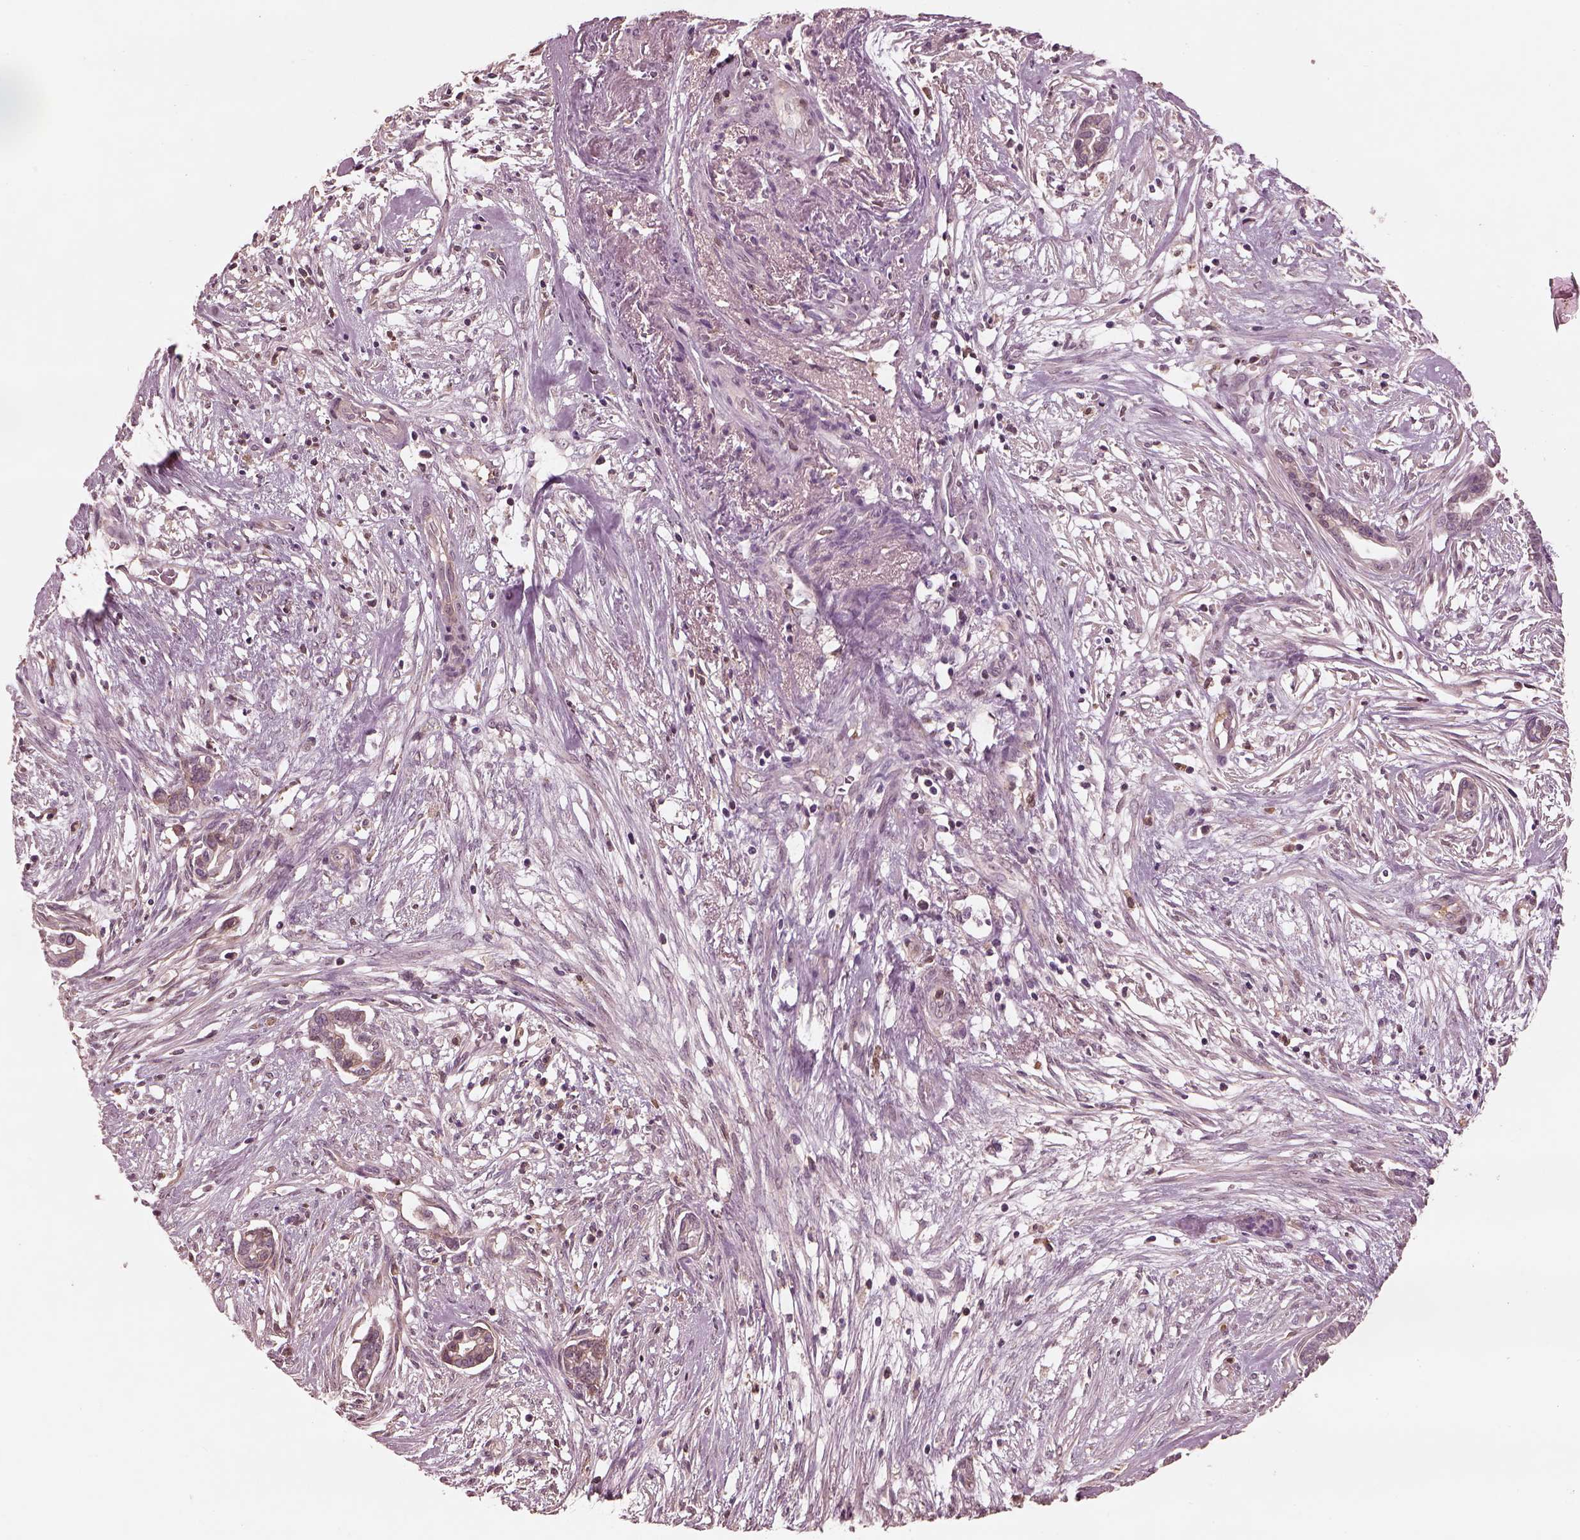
{"staining": {"intensity": "negative", "quantity": "none", "location": "none"}, "tissue": "cervical cancer", "cell_type": "Tumor cells", "image_type": "cancer", "snomed": [{"axis": "morphology", "description": "Adenocarcinoma, NOS"}, {"axis": "topography", "description": "Cervix"}], "caption": "This is an IHC image of human adenocarcinoma (cervical). There is no positivity in tumor cells.", "gene": "CALR3", "patient": {"sex": "female", "age": 62}}